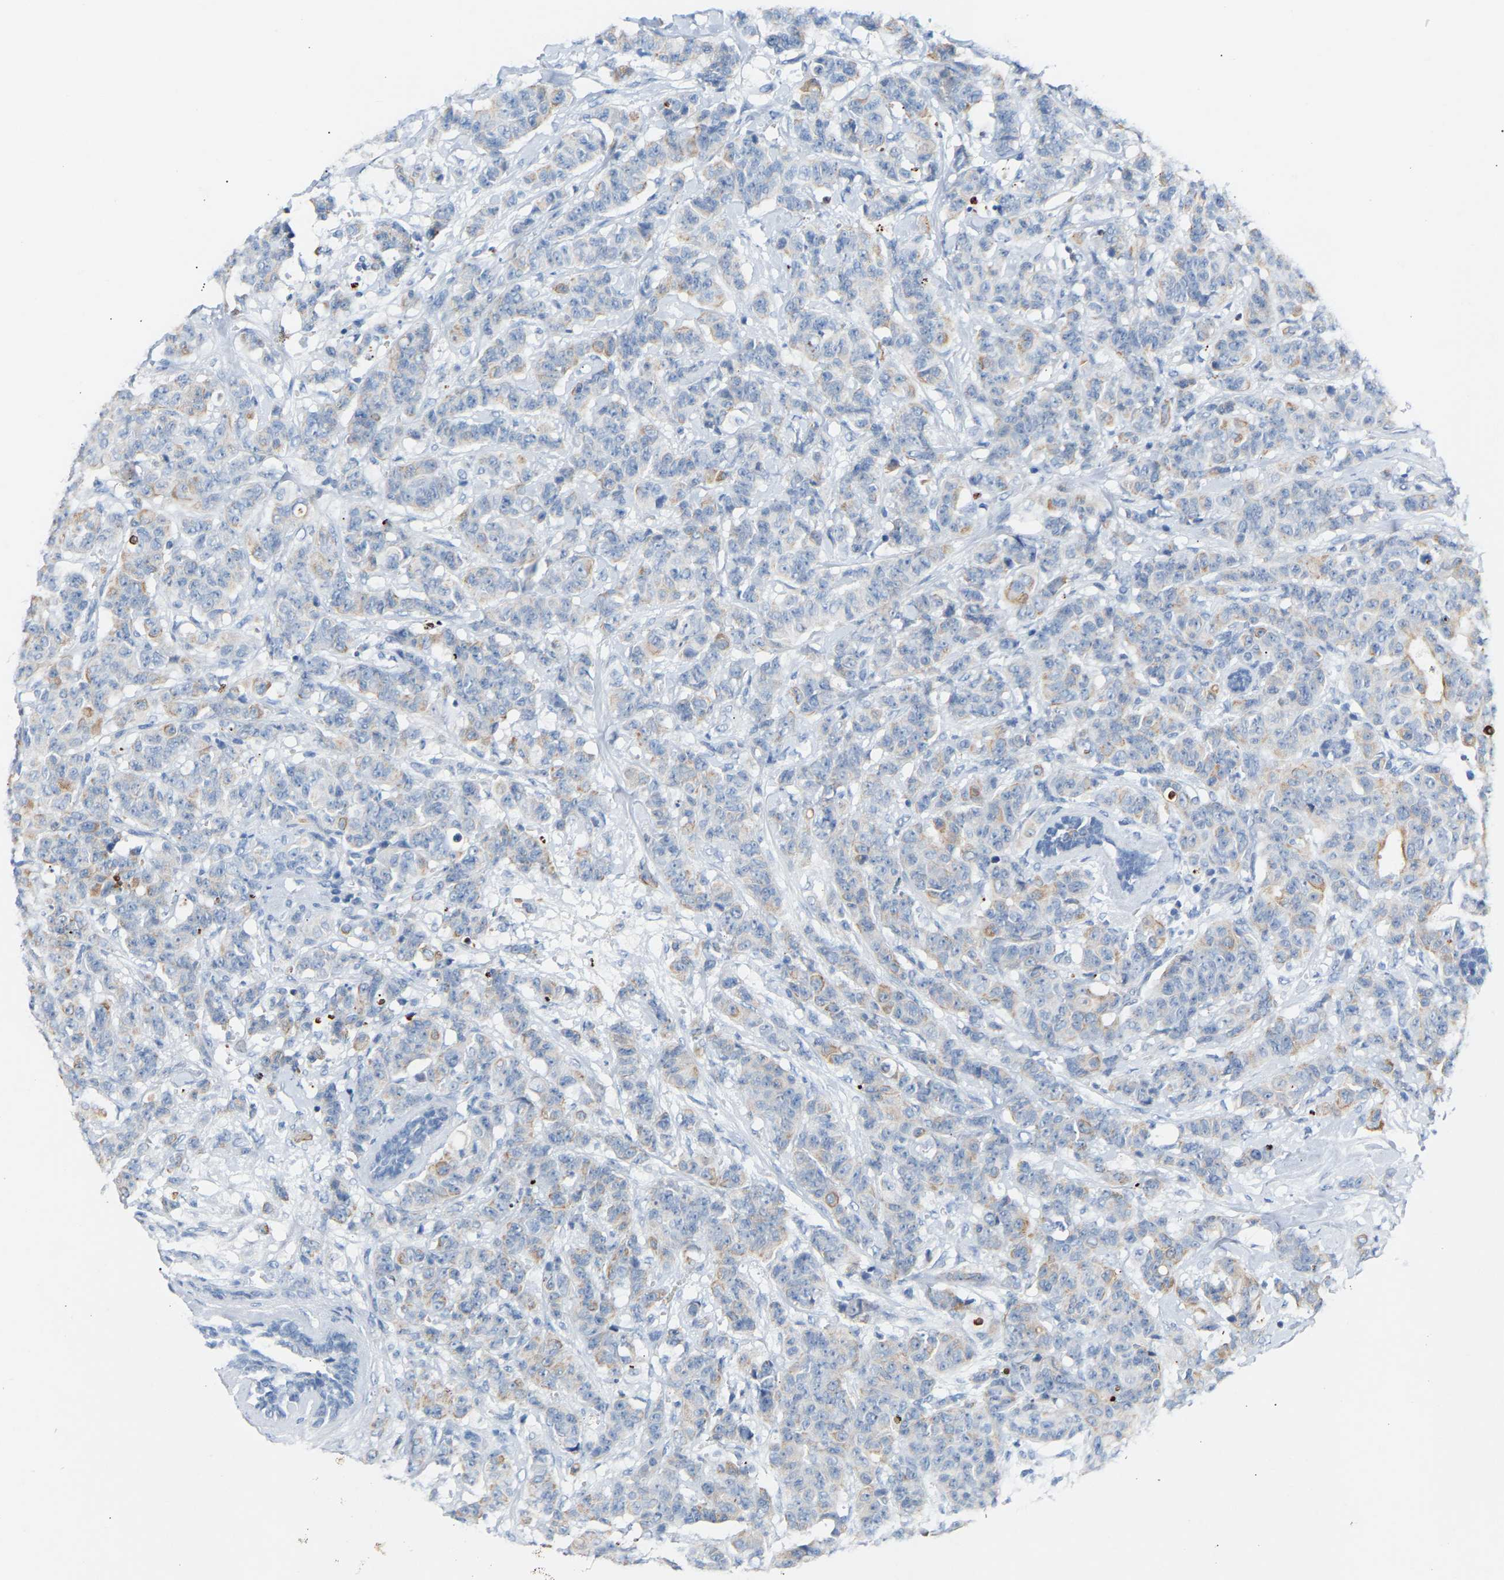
{"staining": {"intensity": "weak", "quantity": "<25%", "location": "cytoplasmic/membranous"}, "tissue": "breast cancer", "cell_type": "Tumor cells", "image_type": "cancer", "snomed": [{"axis": "morphology", "description": "Normal tissue, NOS"}, {"axis": "morphology", "description": "Duct carcinoma"}, {"axis": "topography", "description": "Breast"}], "caption": "A high-resolution micrograph shows IHC staining of breast cancer, which shows no significant expression in tumor cells. Nuclei are stained in blue.", "gene": "PEX1", "patient": {"sex": "female", "age": 40}}